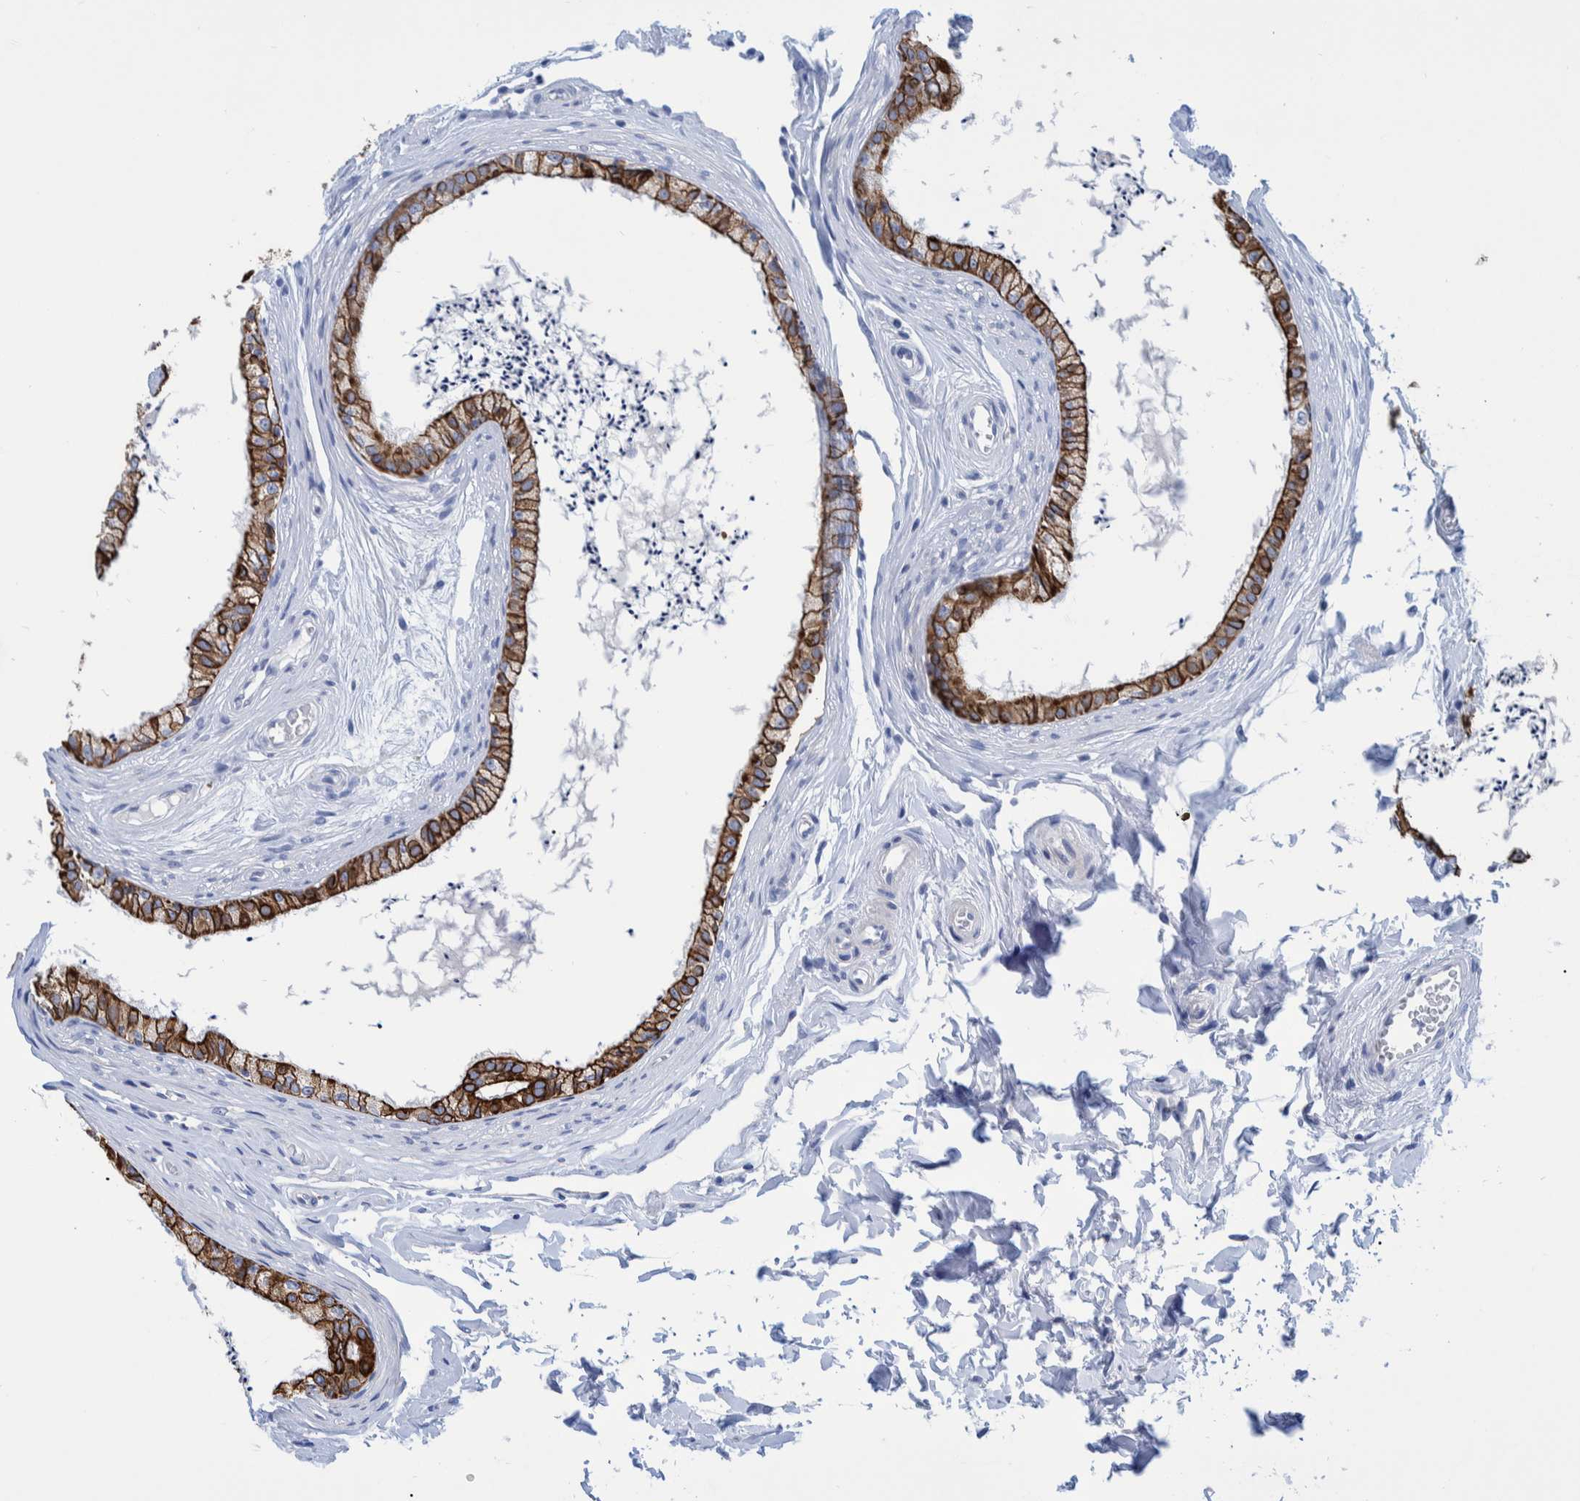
{"staining": {"intensity": "strong", "quantity": ">75%", "location": "cytoplasmic/membranous"}, "tissue": "epididymis", "cell_type": "Glandular cells", "image_type": "normal", "snomed": [{"axis": "morphology", "description": "Normal tissue, NOS"}, {"axis": "topography", "description": "Epididymis"}], "caption": "Approximately >75% of glandular cells in unremarkable epididymis show strong cytoplasmic/membranous protein positivity as visualized by brown immunohistochemical staining.", "gene": "MKS1", "patient": {"sex": "male", "age": 56}}